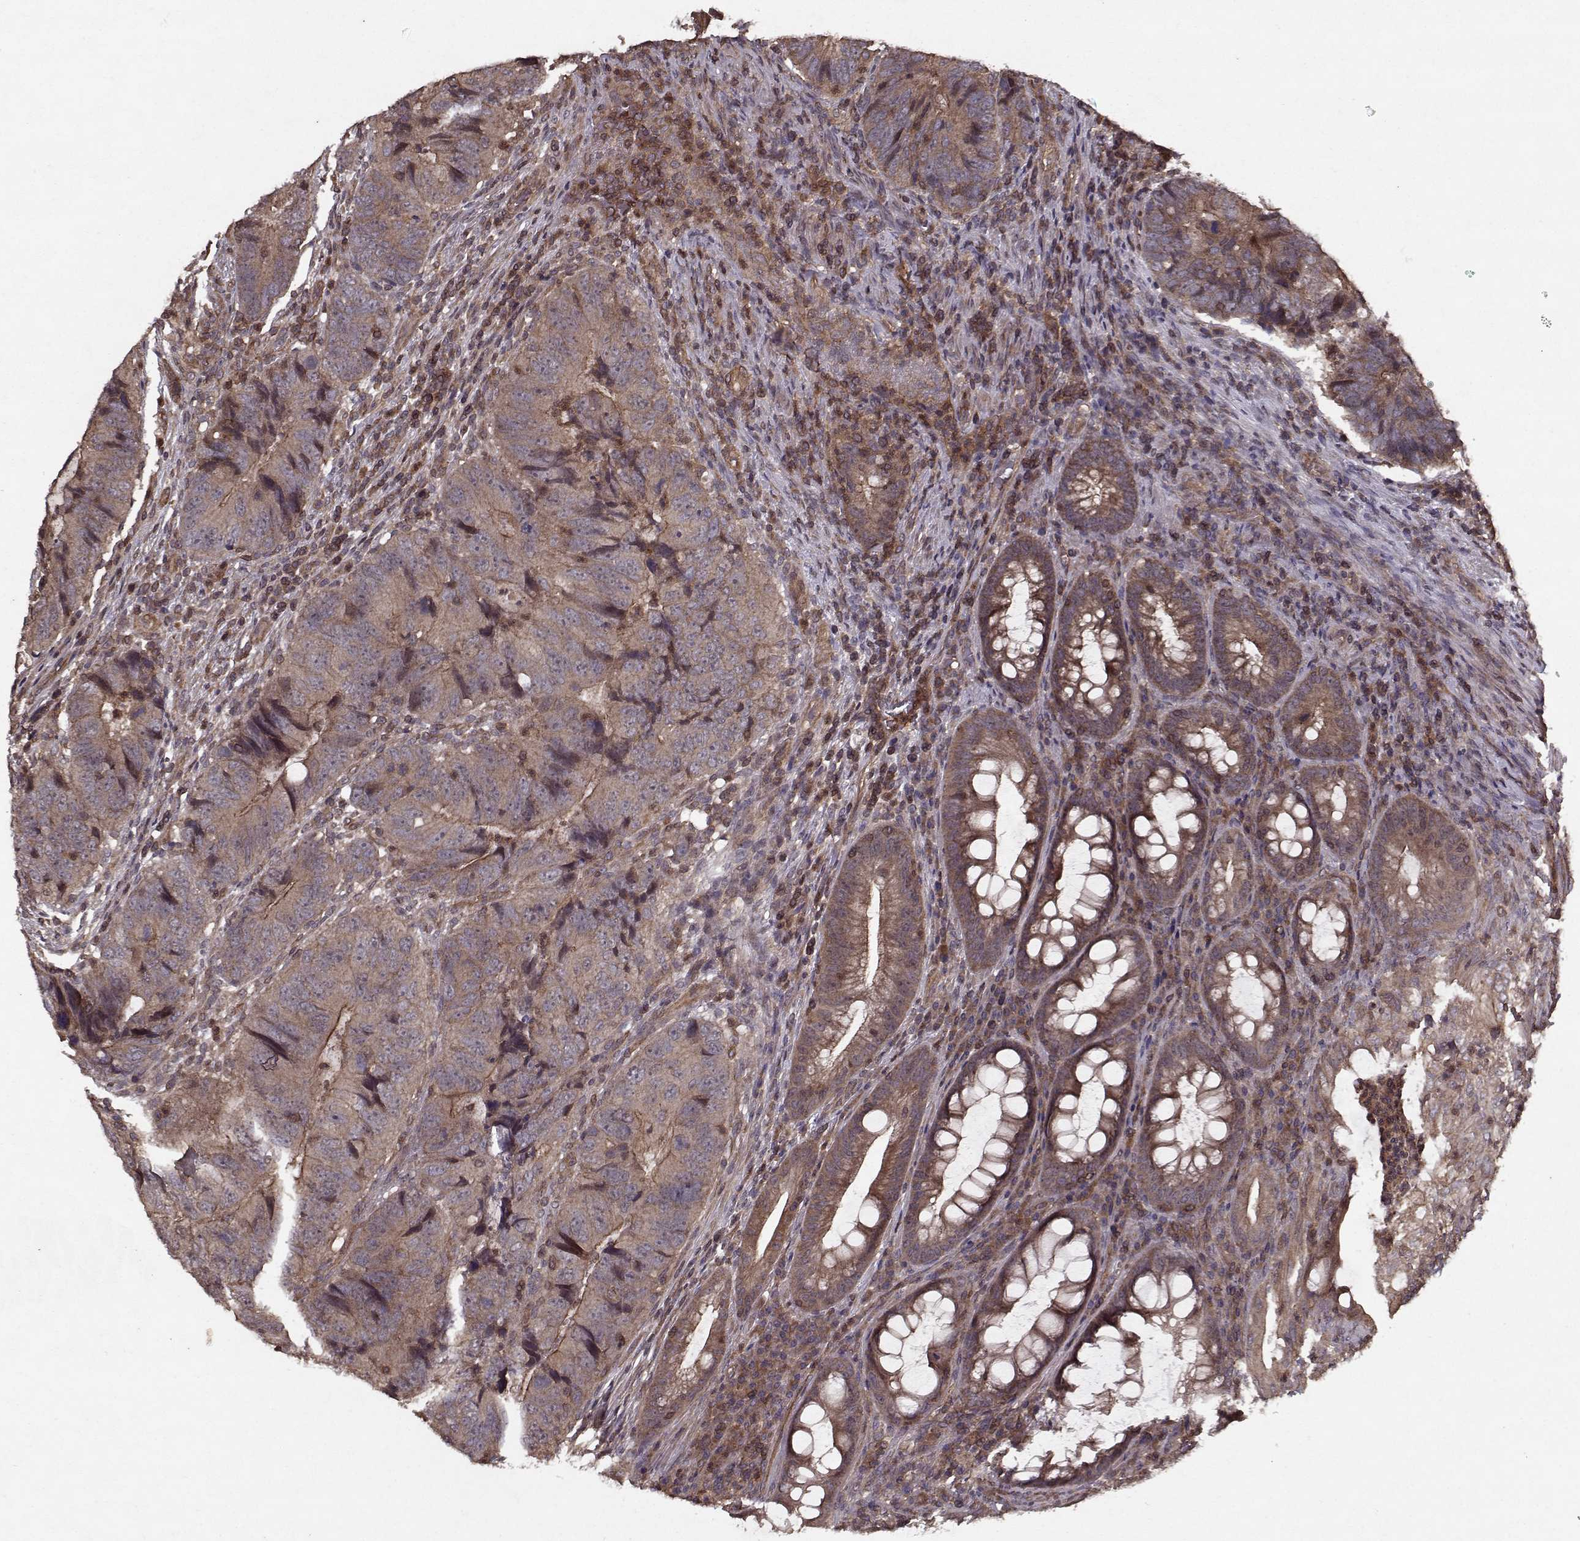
{"staining": {"intensity": "strong", "quantity": "<25%", "location": "cytoplasmic/membranous"}, "tissue": "colorectal cancer", "cell_type": "Tumor cells", "image_type": "cancer", "snomed": [{"axis": "morphology", "description": "Adenocarcinoma, NOS"}, {"axis": "topography", "description": "Colon"}], "caption": "Protein staining exhibits strong cytoplasmic/membranous positivity in approximately <25% of tumor cells in colorectal cancer (adenocarcinoma). (DAB = brown stain, brightfield microscopy at high magnification).", "gene": "PPP1R12A", "patient": {"sex": "male", "age": 79}}